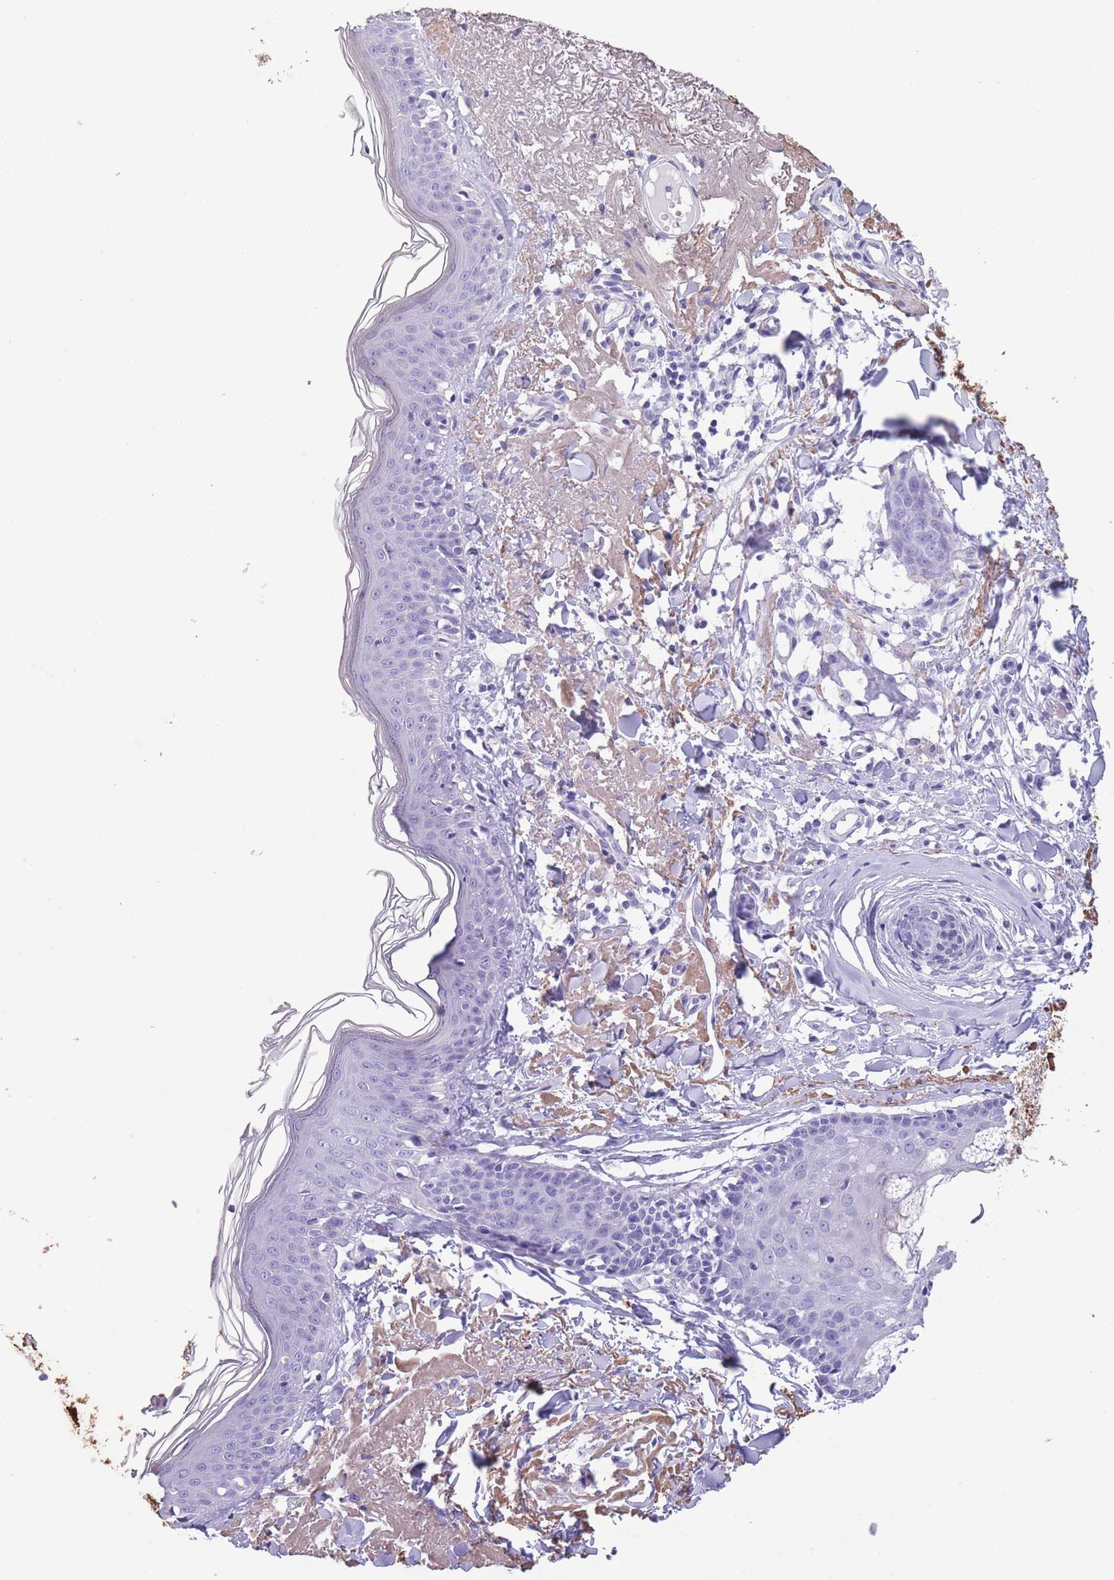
{"staining": {"intensity": "negative", "quantity": "none", "location": "none"}, "tissue": "skin", "cell_type": "Fibroblasts", "image_type": "normal", "snomed": [{"axis": "morphology", "description": "Normal tissue, NOS"}, {"axis": "morphology", "description": "Malignant melanoma, NOS"}, {"axis": "topography", "description": "Skin"}], "caption": "Immunohistochemistry of benign human skin reveals no expression in fibroblasts.", "gene": "RAI2", "patient": {"sex": "male", "age": 80}}